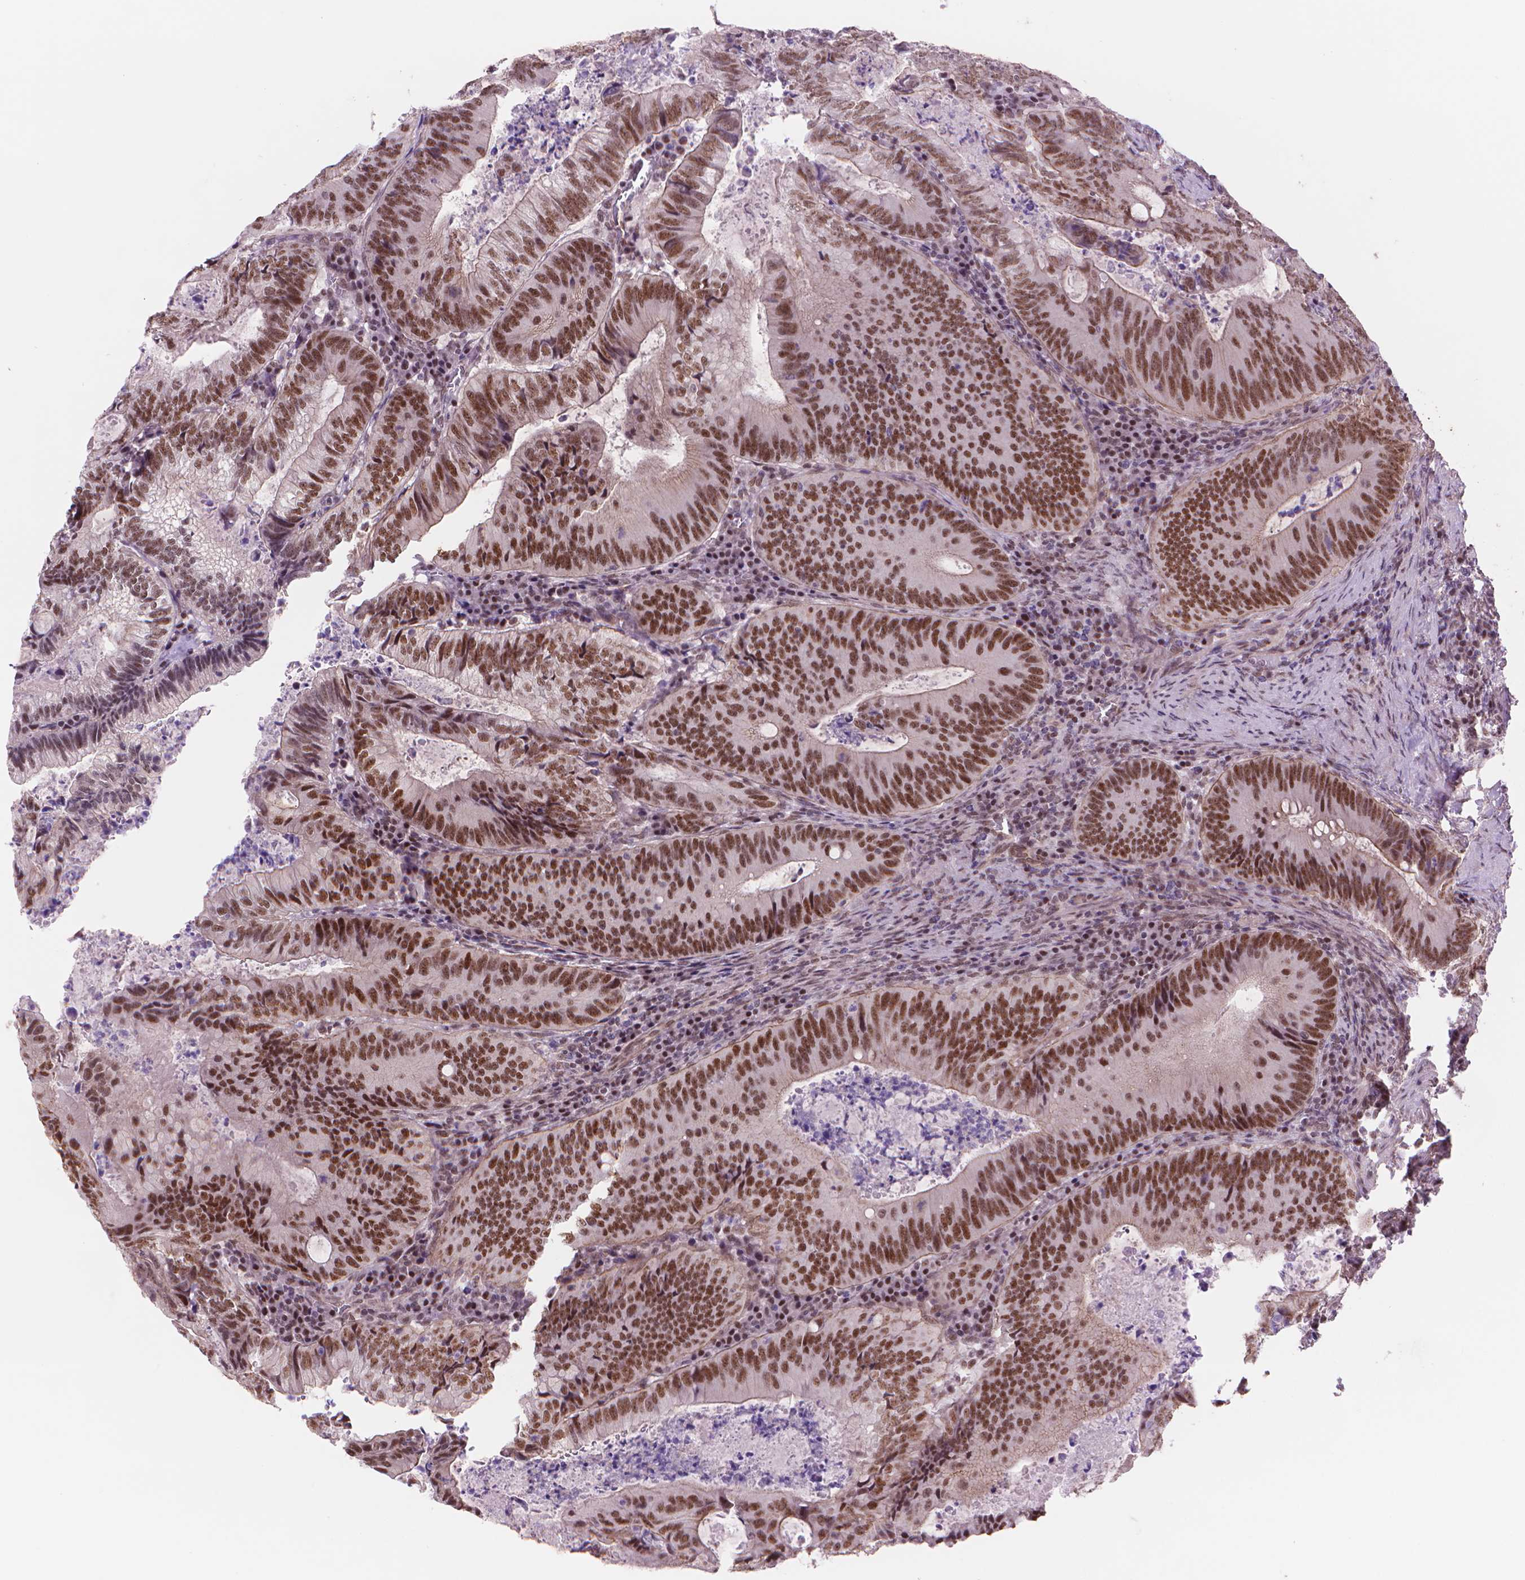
{"staining": {"intensity": "strong", "quantity": ">75%", "location": "nuclear"}, "tissue": "colorectal cancer", "cell_type": "Tumor cells", "image_type": "cancer", "snomed": [{"axis": "morphology", "description": "Adenocarcinoma, NOS"}, {"axis": "topography", "description": "Colon"}], "caption": "An image of human adenocarcinoma (colorectal) stained for a protein exhibits strong nuclear brown staining in tumor cells.", "gene": "POLR3D", "patient": {"sex": "male", "age": 67}}